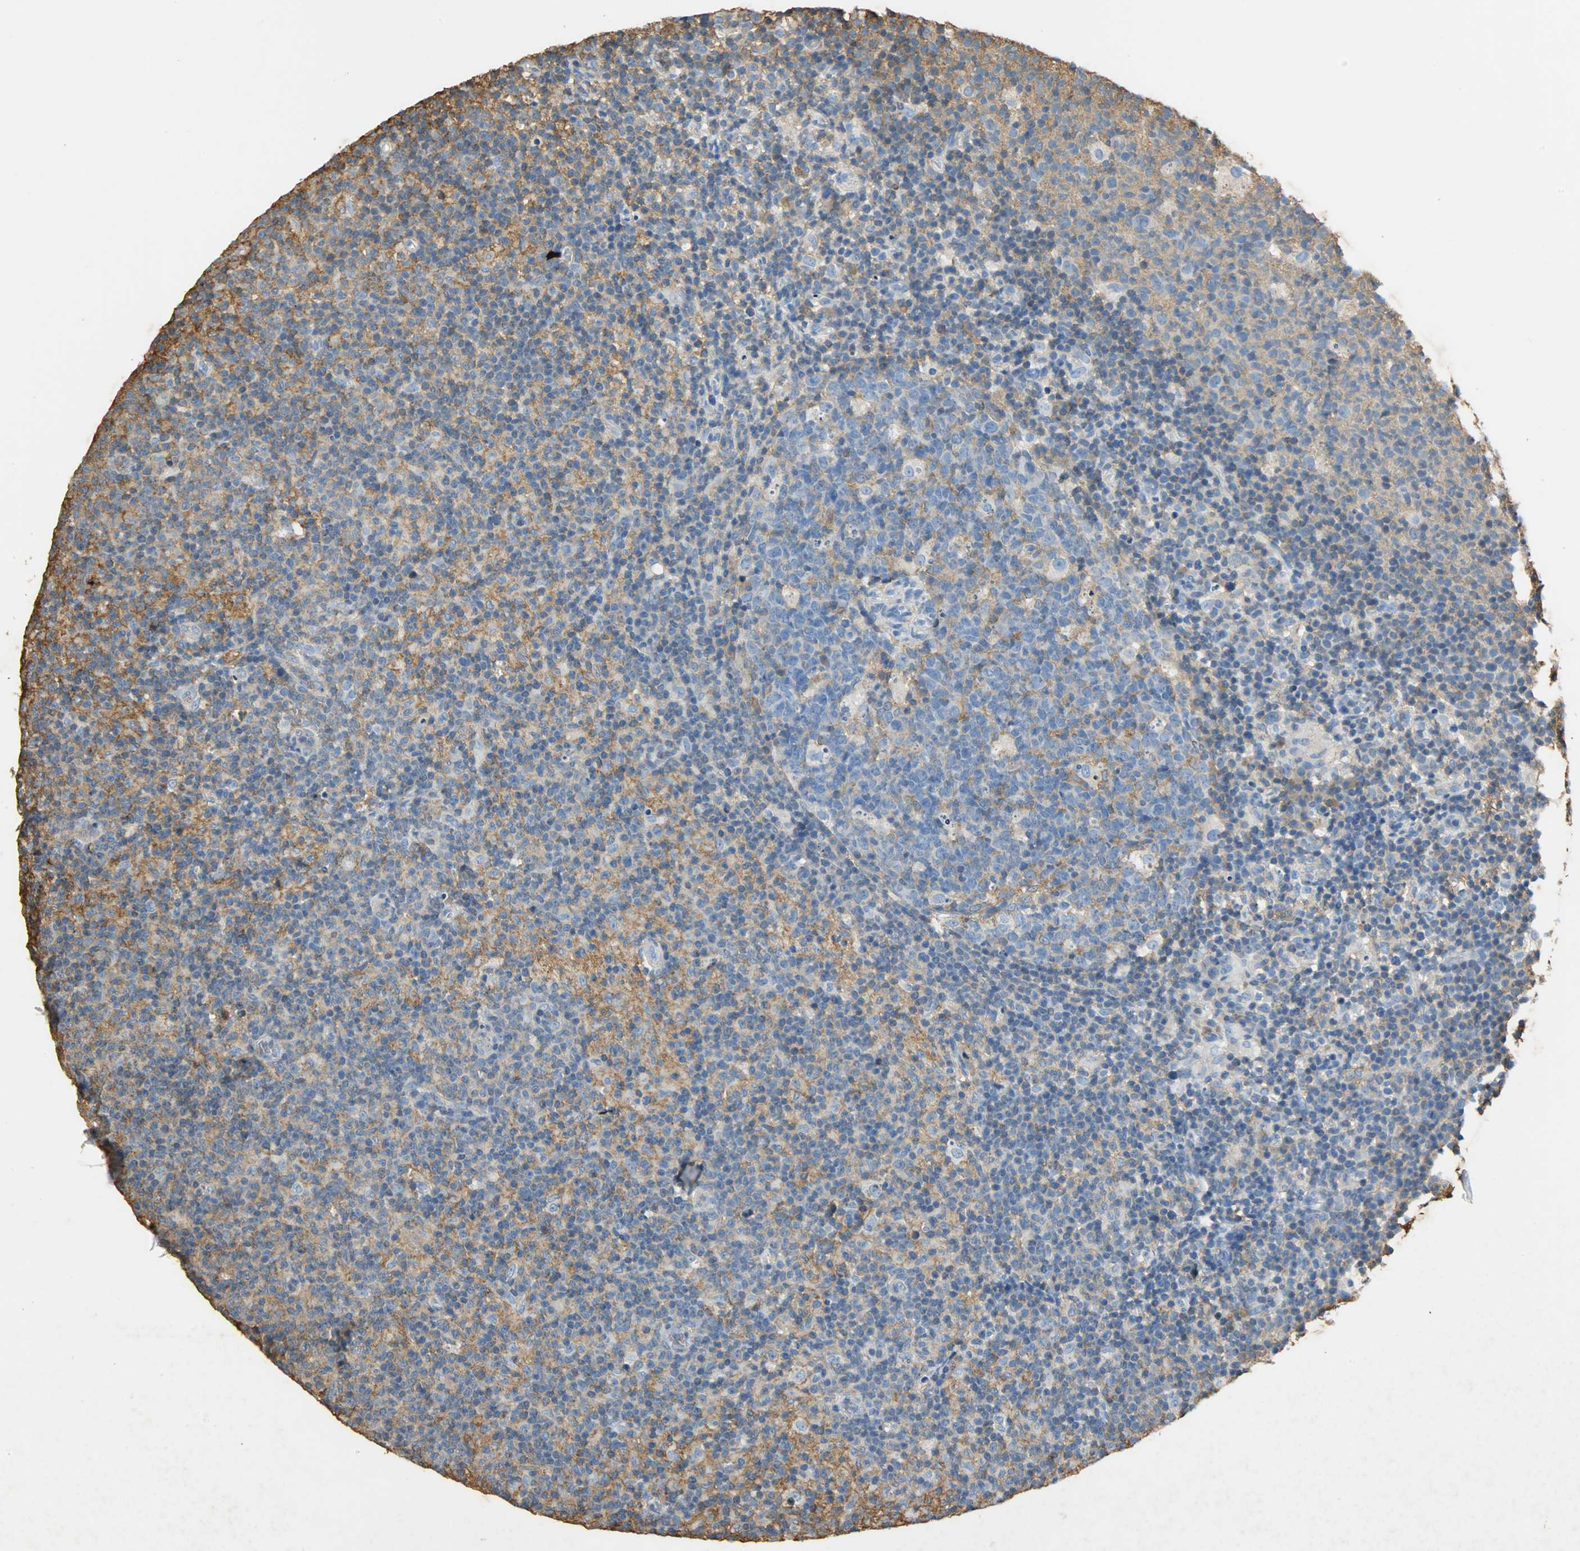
{"staining": {"intensity": "moderate", "quantity": "<25%", "location": "cytoplasmic/membranous"}, "tissue": "lymph node", "cell_type": "Germinal center cells", "image_type": "normal", "snomed": [{"axis": "morphology", "description": "Normal tissue, NOS"}, {"axis": "morphology", "description": "Inflammation, NOS"}, {"axis": "topography", "description": "Lymph node"}], "caption": "Immunohistochemistry (DAB (3,3'-diaminobenzidine)) staining of normal lymph node reveals moderate cytoplasmic/membranous protein staining in approximately <25% of germinal center cells. (IHC, brightfield microscopy, high magnification).", "gene": "ANXA6", "patient": {"sex": "male", "age": 55}}